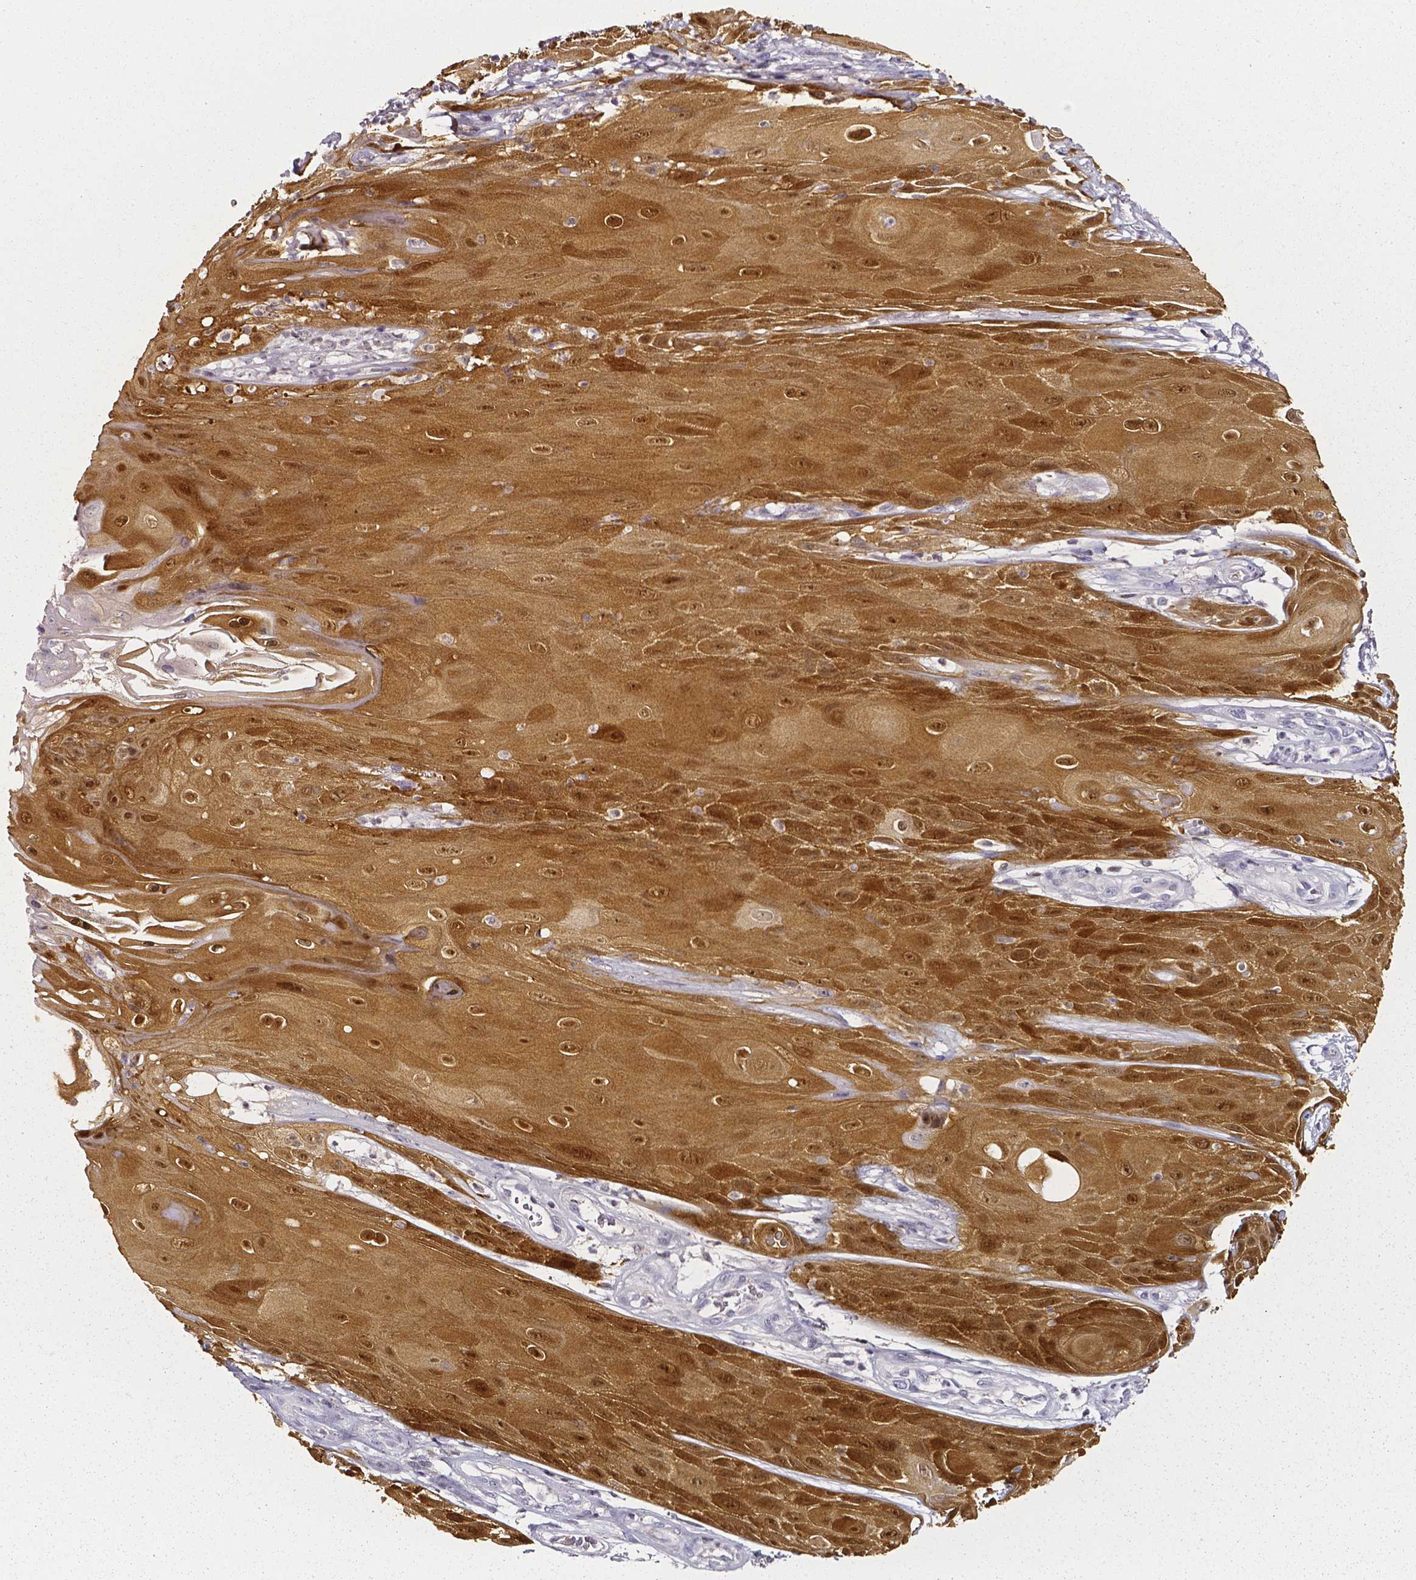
{"staining": {"intensity": "moderate", "quantity": ">75%", "location": "cytoplasmic/membranous,nuclear"}, "tissue": "skin cancer", "cell_type": "Tumor cells", "image_type": "cancer", "snomed": [{"axis": "morphology", "description": "Squamous cell carcinoma, NOS"}, {"axis": "topography", "description": "Skin"}], "caption": "IHC histopathology image of human skin cancer stained for a protein (brown), which demonstrates medium levels of moderate cytoplasmic/membranous and nuclear positivity in approximately >75% of tumor cells.", "gene": "AKR1B10", "patient": {"sex": "male", "age": 62}}